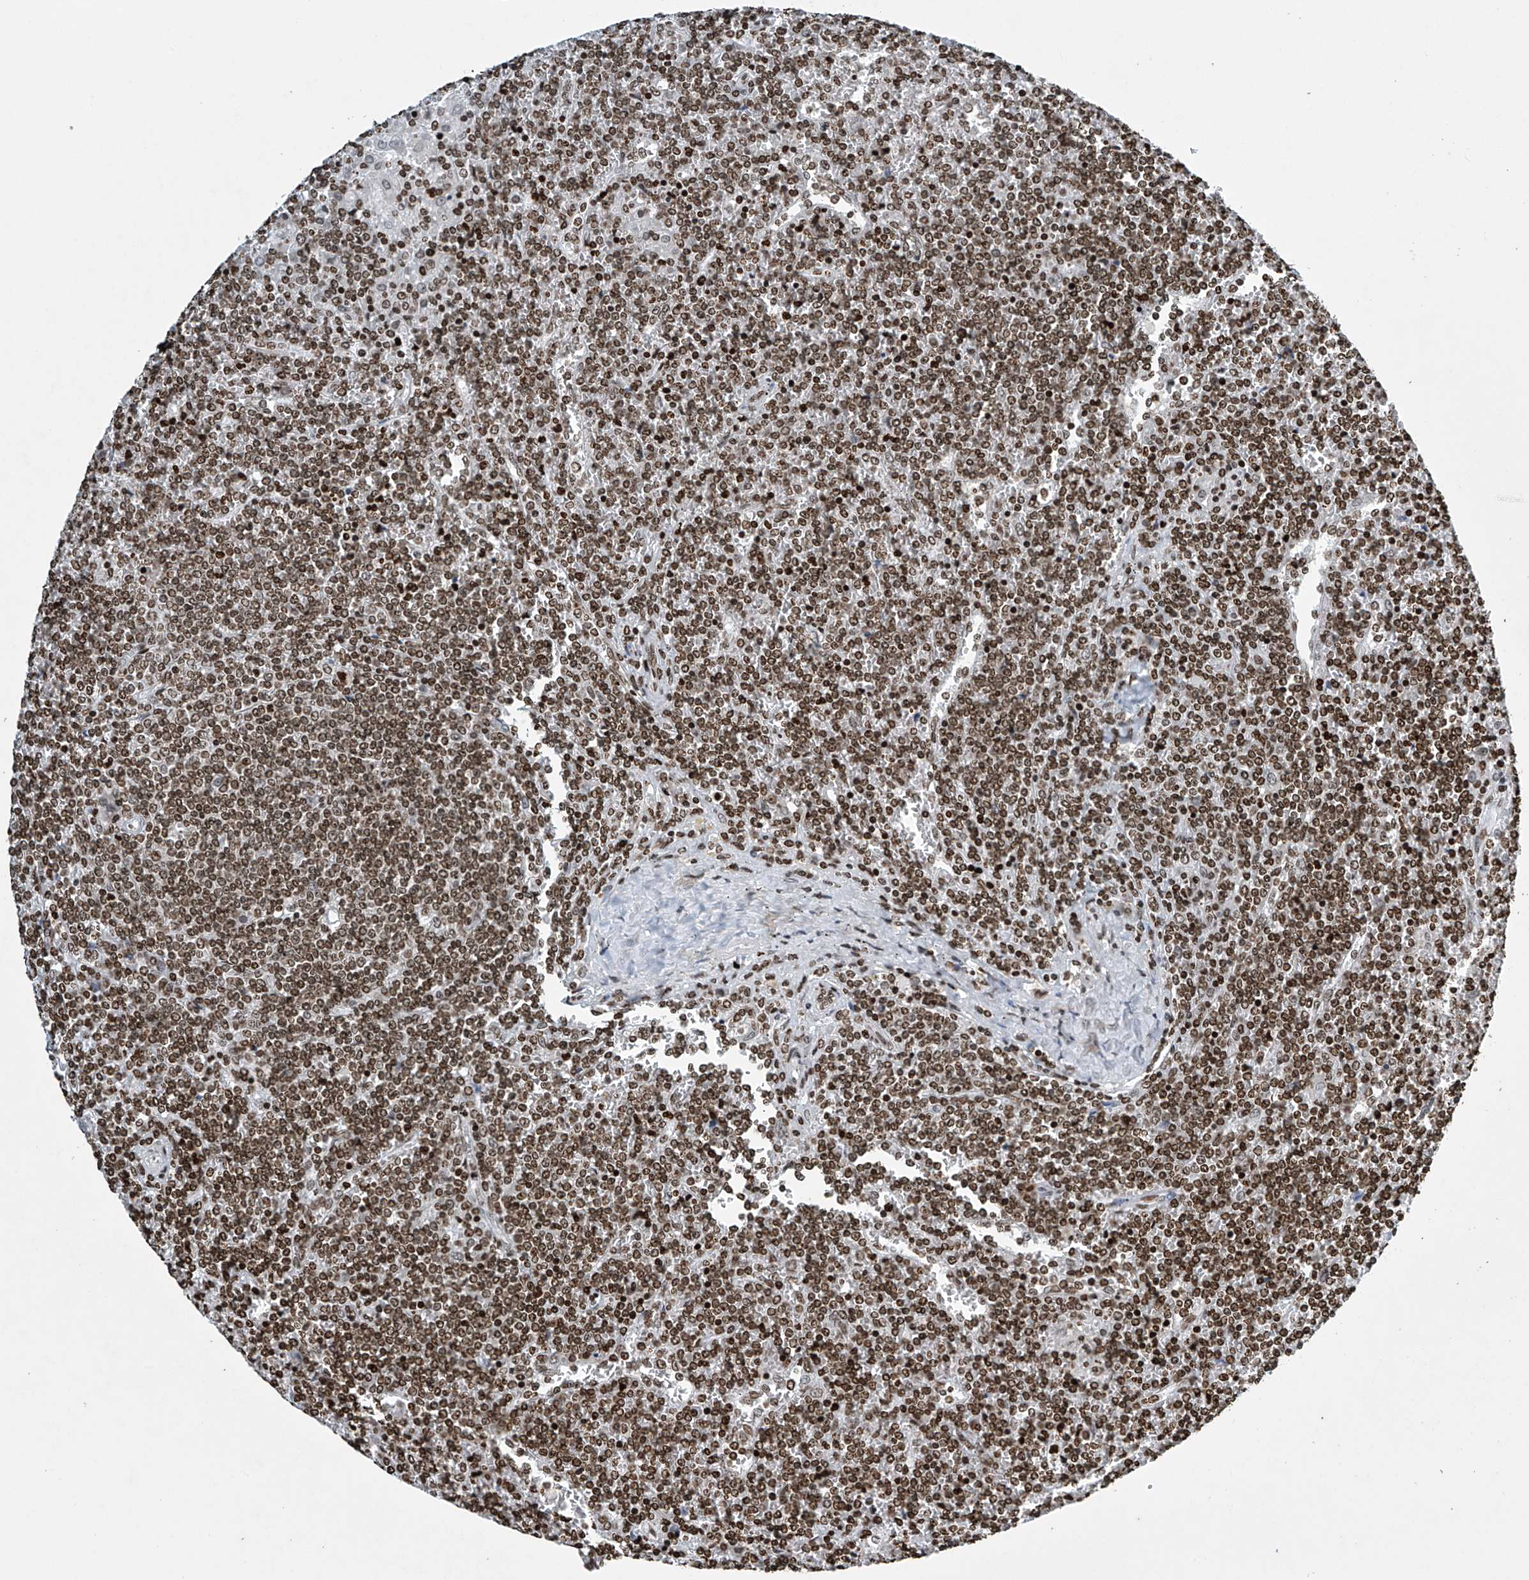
{"staining": {"intensity": "moderate", "quantity": ">75%", "location": "nuclear"}, "tissue": "lymphoma", "cell_type": "Tumor cells", "image_type": "cancer", "snomed": [{"axis": "morphology", "description": "Malignant lymphoma, non-Hodgkin's type, Low grade"}, {"axis": "topography", "description": "Spleen"}], "caption": "Tumor cells reveal medium levels of moderate nuclear positivity in approximately >75% of cells in human lymphoma. The staining is performed using DAB brown chromogen to label protein expression. The nuclei are counter-stained blue using hematoxylin.", "gene": "H4C16", "patient": {"sex": "female", "age": 19}}